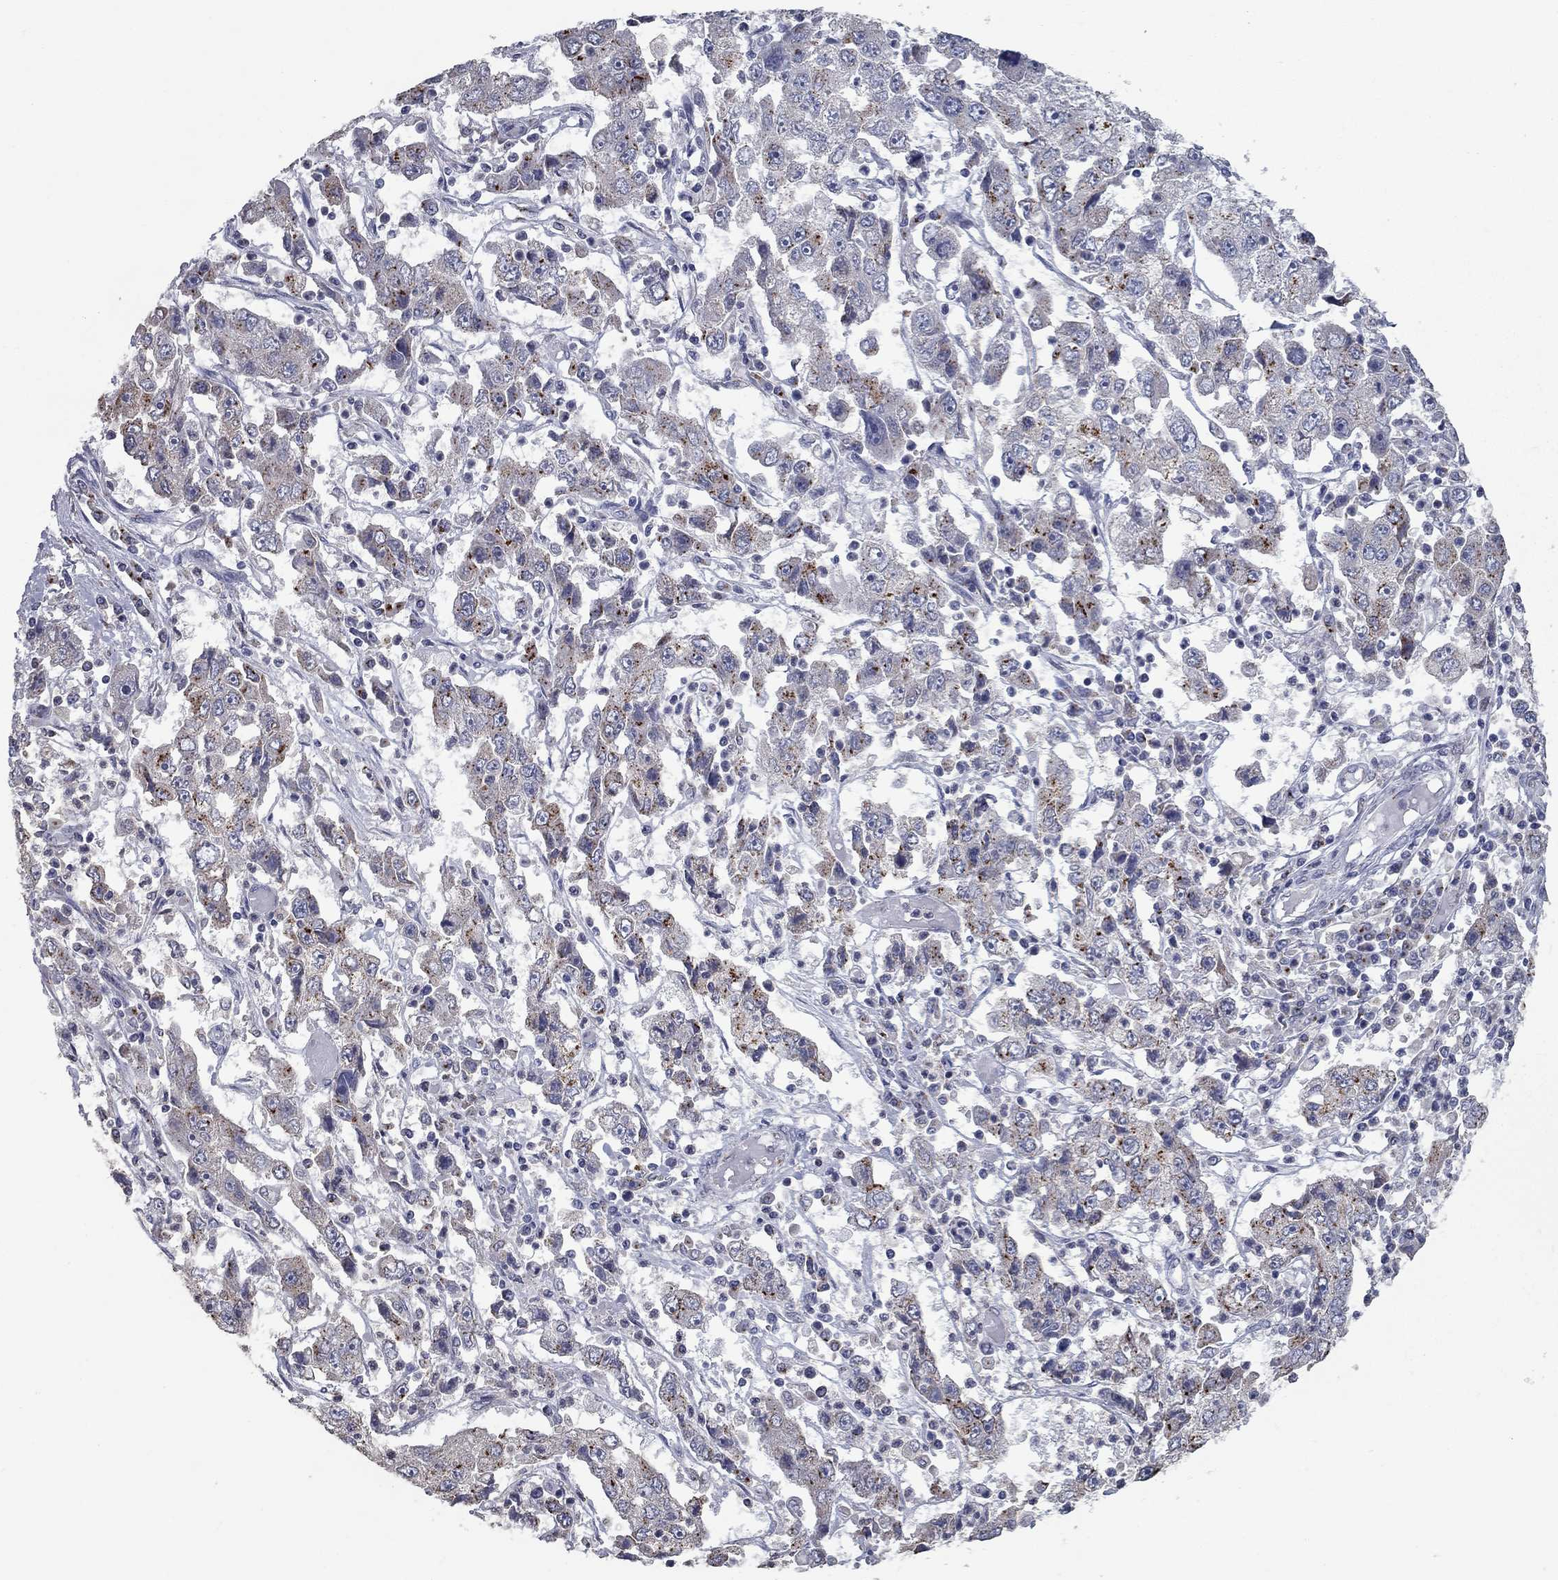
{"staining": {"intensity": "moderate", "quantity": "25%-75%", "location": "cytoplasmic/membranous"}, "tissue": "cervical cancer", "cell_type": "Tumor cells", "image_type": "cancer", "snomed": [{"axis": "morphology", "description": "Squamous cell carcinoma, NOS"}, {"axis": "topography", "description": "Cervix"}], "caption": "Immunohistochemical staining of cervical squamous cell carcinoma displays moderate cytoplasmic/membranous protein positivity in about 25%-75% of tumor cells.", "gene": "KIAA0319L", "patient": {"sex": "female", "age": 36}}